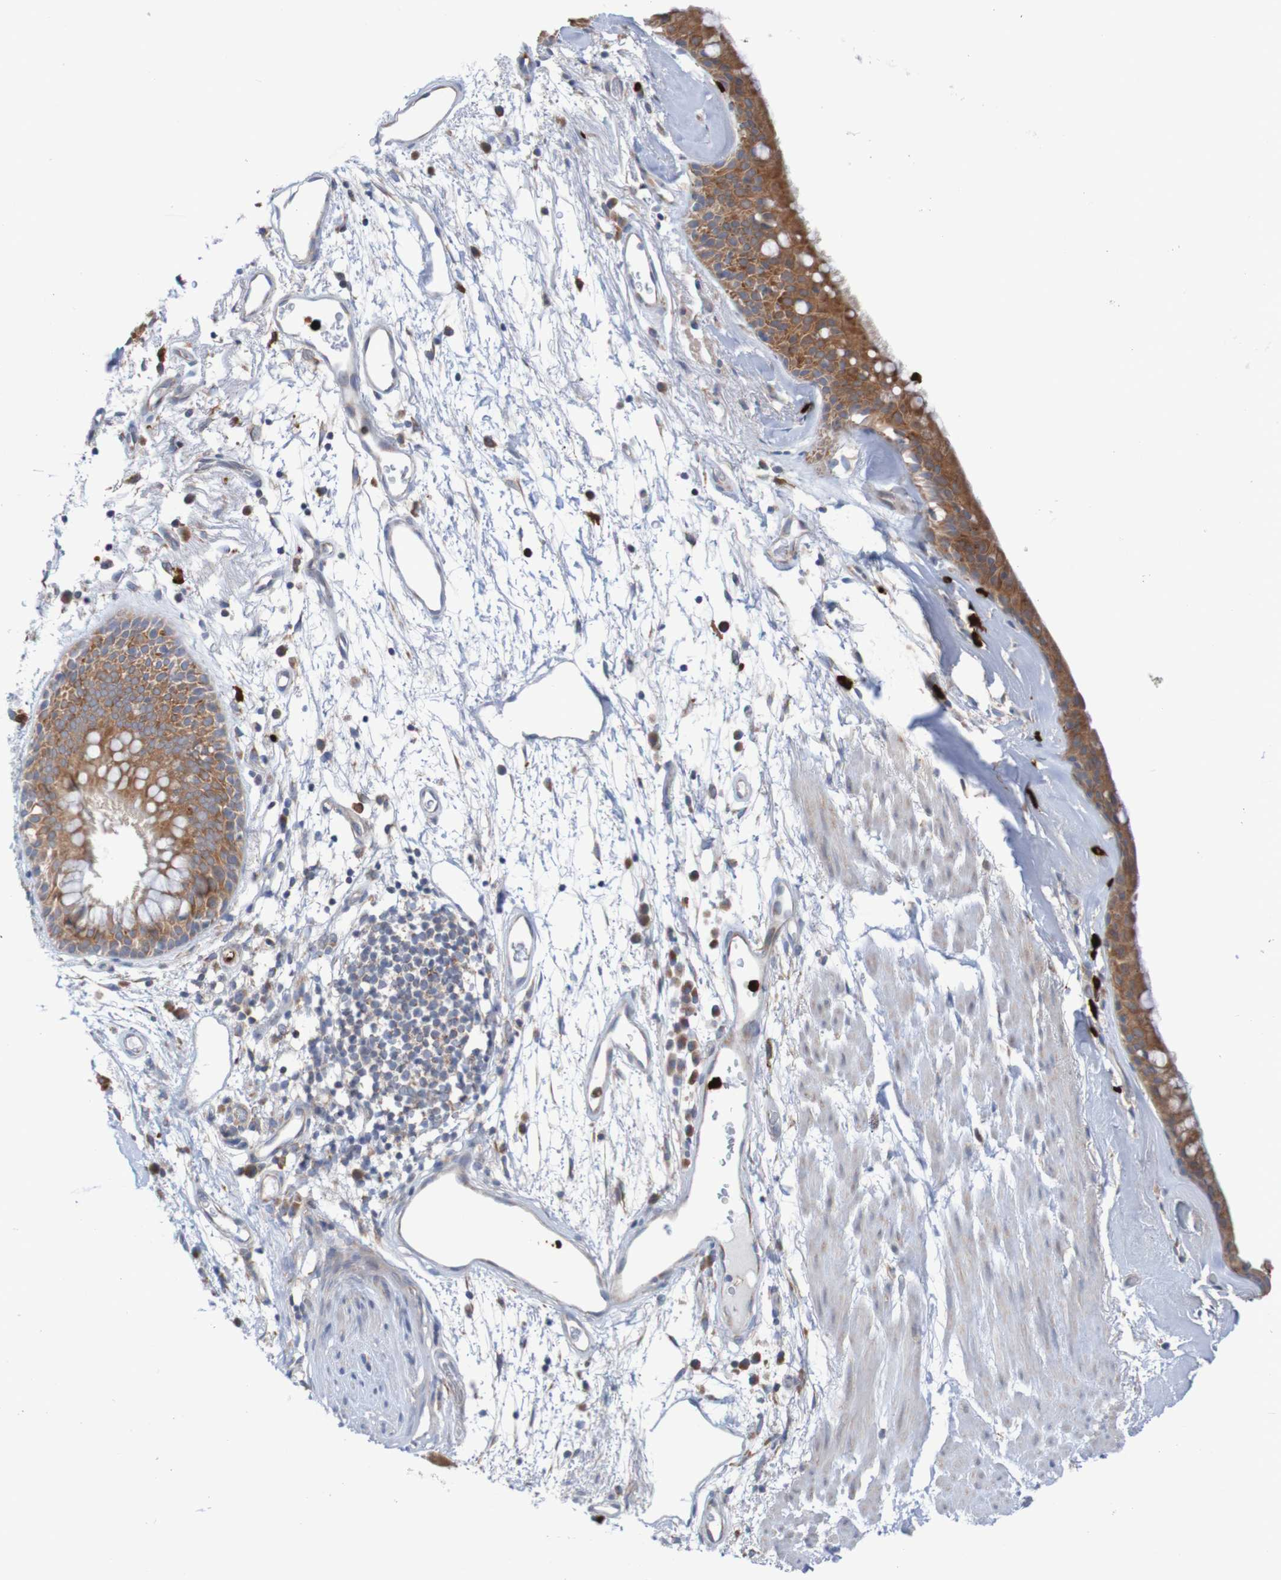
{"staining": {"intensity": "moderate", "quantity": ">75%", "location": "cytoplasmic/membranous"}, "tissue": "bronchus", "cell_type": "Respiratory epithelial cells", "image_type": "normal", "snomed": [{"axis": "morphology", "description": "Normal tissue, NOS"}, {"axis": "morphology", "description": "Adenocarcinoma, NOS"}, {"axis": "topography", "description": "Bronchus"}, {"axis": "topography", "description": "Lung"}], "caption": "Immunohistochemical staining of normal bronchus shows medium levels of moderate cytoplasmic/membranous expression in approximately >75% of respiratory epithelial cells.", "gene": "PARP4", "patient": {"sex": "female", "age": 54}}